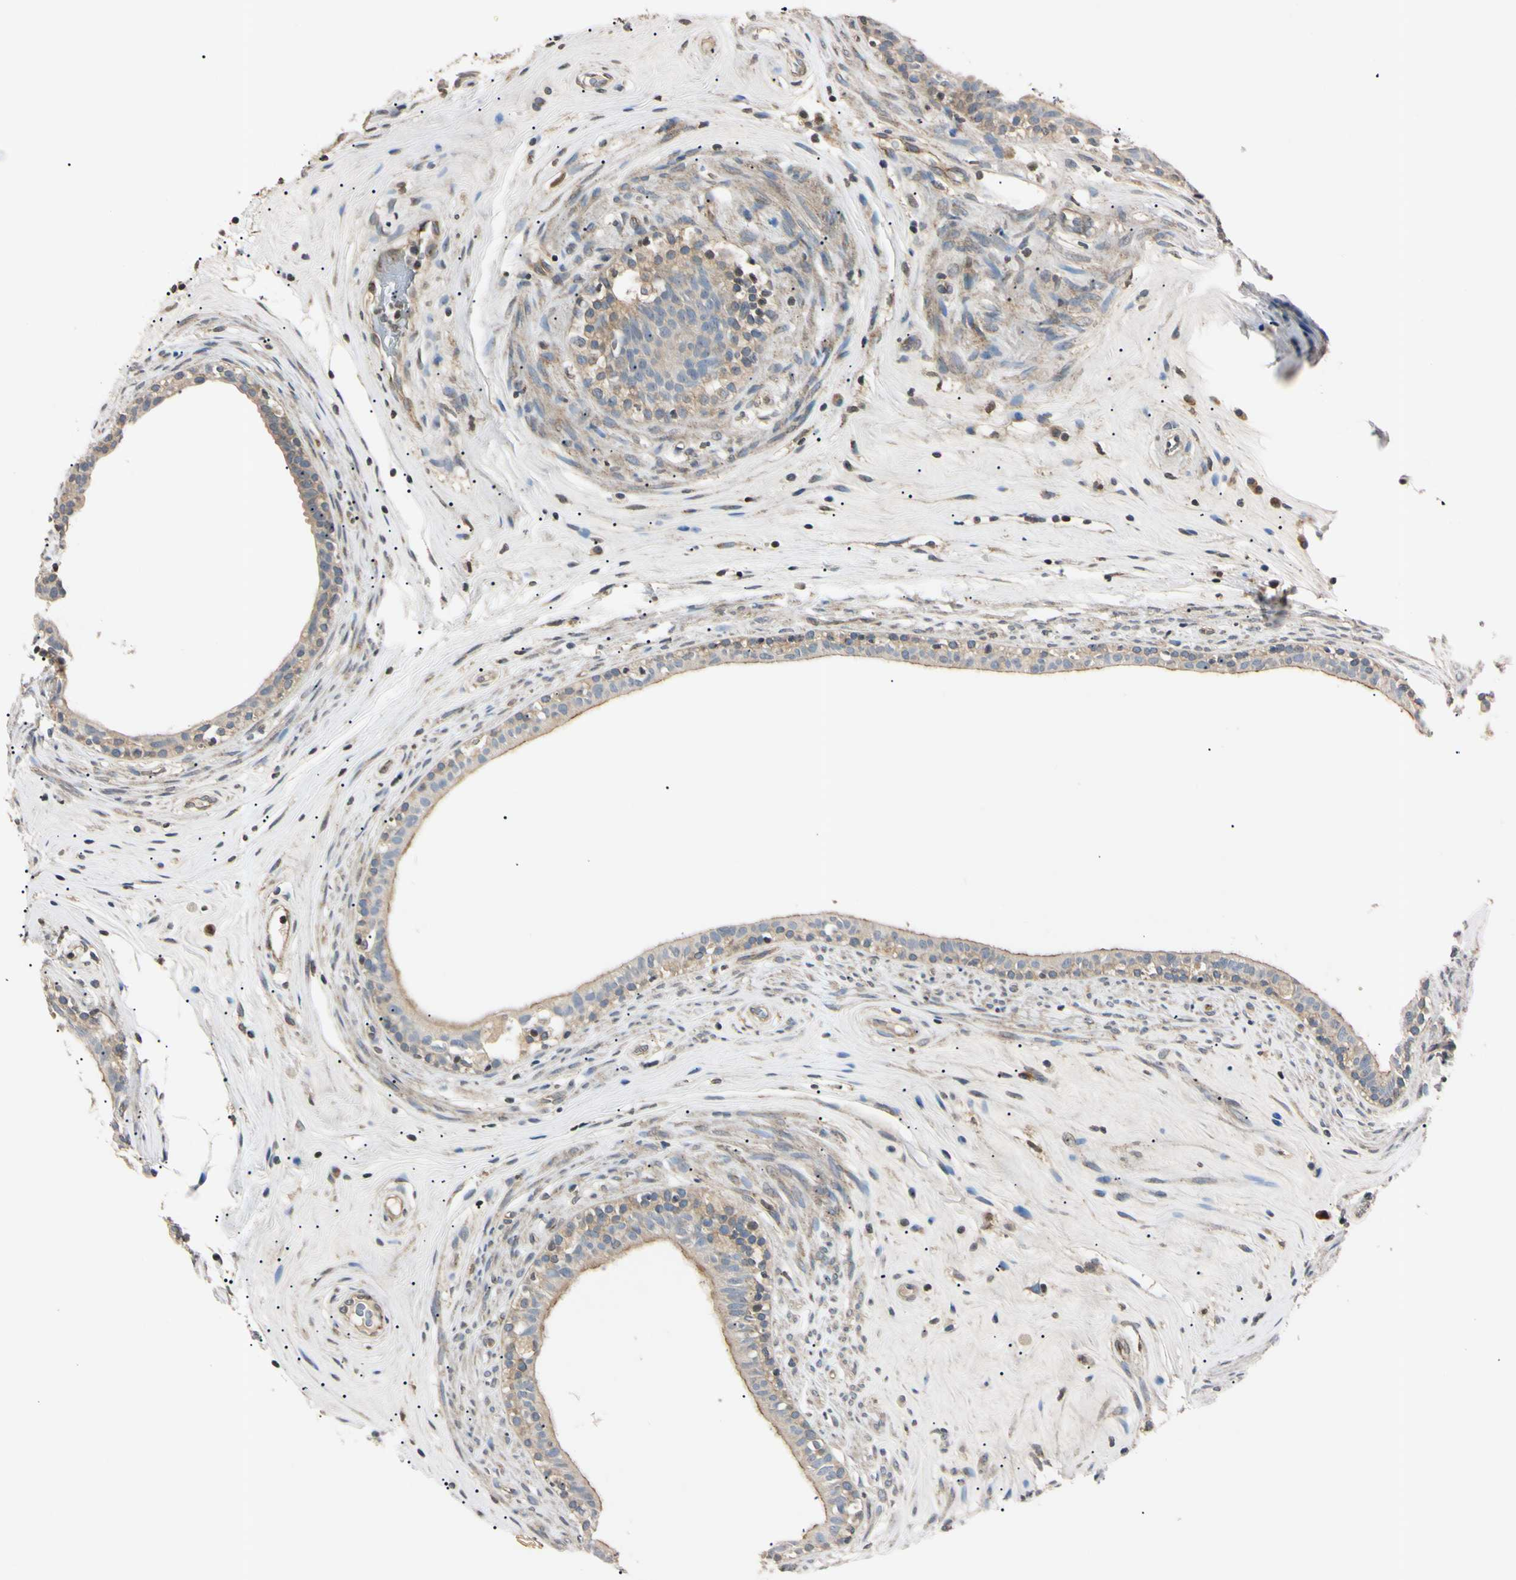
{"staining": {"intensity": "weak", "quantity": ">75%", "location": "cytoplasmic/membranous"}, "tissue": "epididymis", "cell_type": "Glandular cells", "image_type": "normal", "snomed": [{"axis": "morphology", "description": "Normal tissue, NOS"}, {"axis": "morphology", "description": "Inflammation, NOS"}, {"axis": "topography", "description": "Epididymis"}], "caption": "Protein staining reveals weak cytoplasmic/membranous expression in about >75% of glandular cells in benign epididymis. (DAB = brown stain, brightfield microscopy at high magnification).", "gene": "EPN1", "patient": {"sex": "male", "age": 84}}